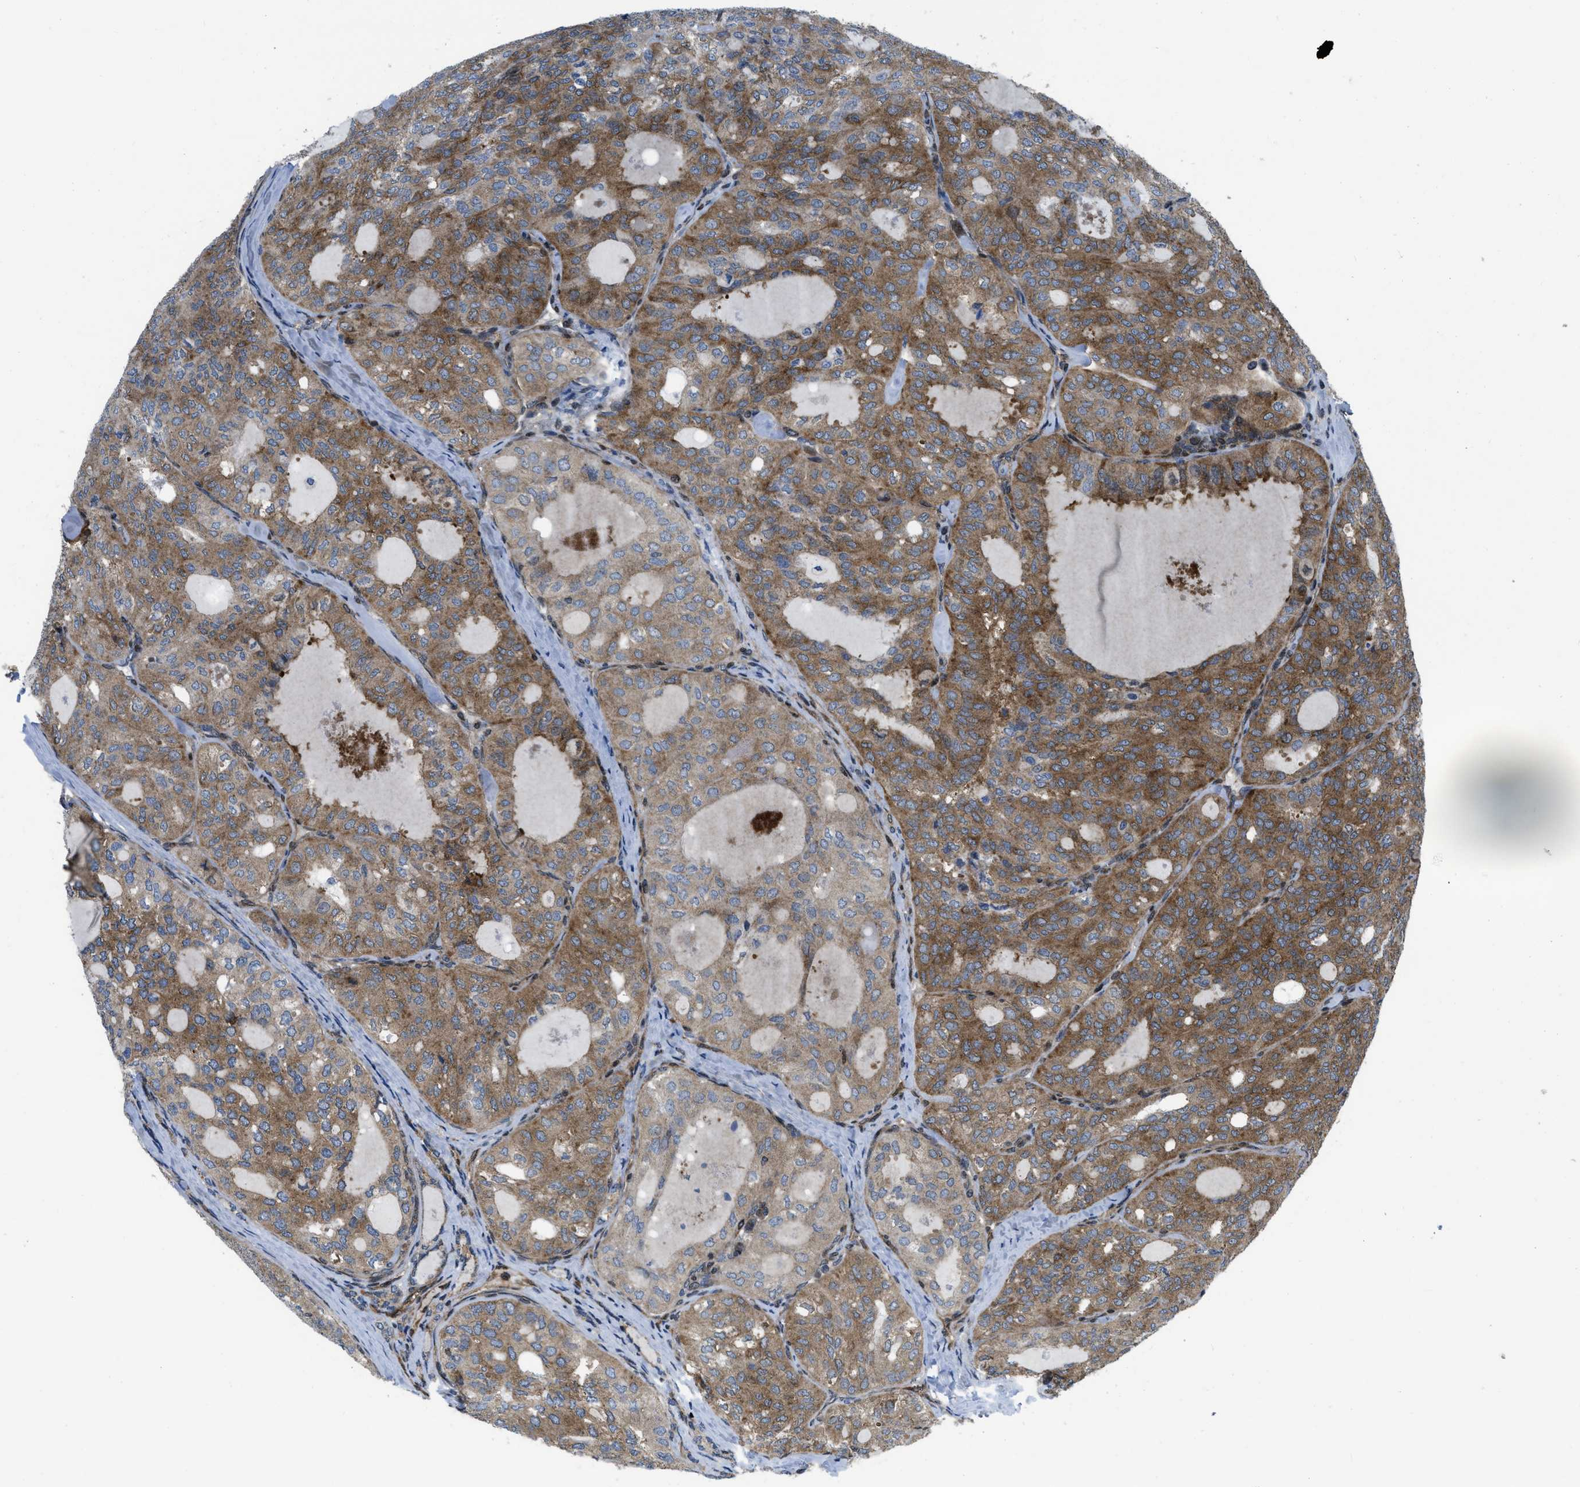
{"staining": {"intensity": "moderate", "quantity": ">75%", "location": "cytoplasmic/membranous"}, "tissue": "thyroid cancer", "cell_type": "Tumor cells", "image_type": "cancer", "snomed": [{"axis": "morphology", "description": "Follicular adenoma carcinoma, NOS"}, {"axis": "topography", "description": "Thyroid gland"}], "caption": "Immunohistochemistry of human thyroid follicular adenoma carcinoma shows medium levels of moderate cytoplasmic/membranous expression in approximately >75% of tumor cells.", "gene": "PPP2CB", "patient": {"sex": "male", "age": 75}}